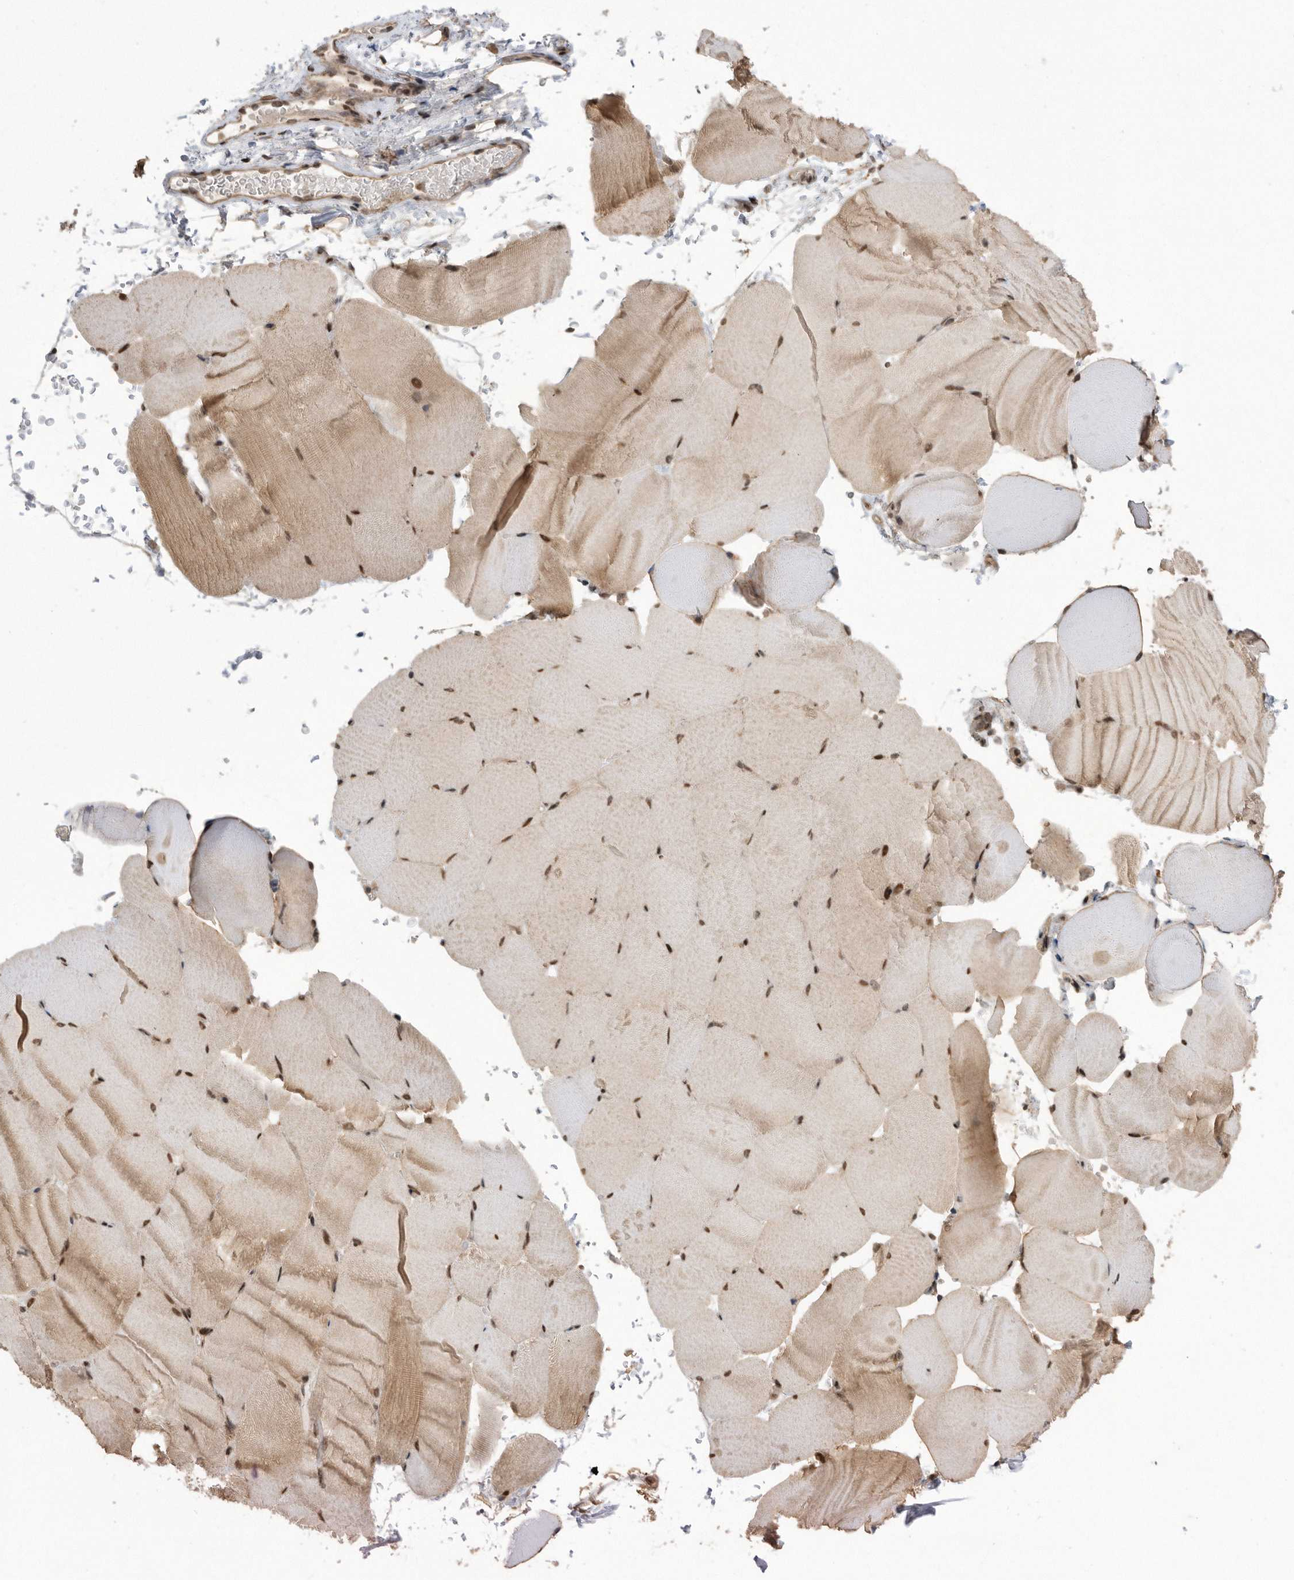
{"staining": {"intensity": "strong", "quantity": ">75%", "location": "cytoplasmic/membranous,nuclear"}, "tissue": "skeletal muscle", "cell_type": "Myocytes", "image_type": "normal", "snomed": [{"axis": "morphology", "description": "Normal tissue, NOS"}, {"axis": "topography", "description": "Skeletal muscle"}, {"axis": "topography", "description": "Parathyroid gland"}], "caption": "Immunohistochemistry of benign human skeletal muscle exhibits high levels of strong cytoplasmic/membranous,nuclear expression in about >75% of myocytes.", "gene": "TDRD3", "patient": {"sex": "female", "age": 37}}